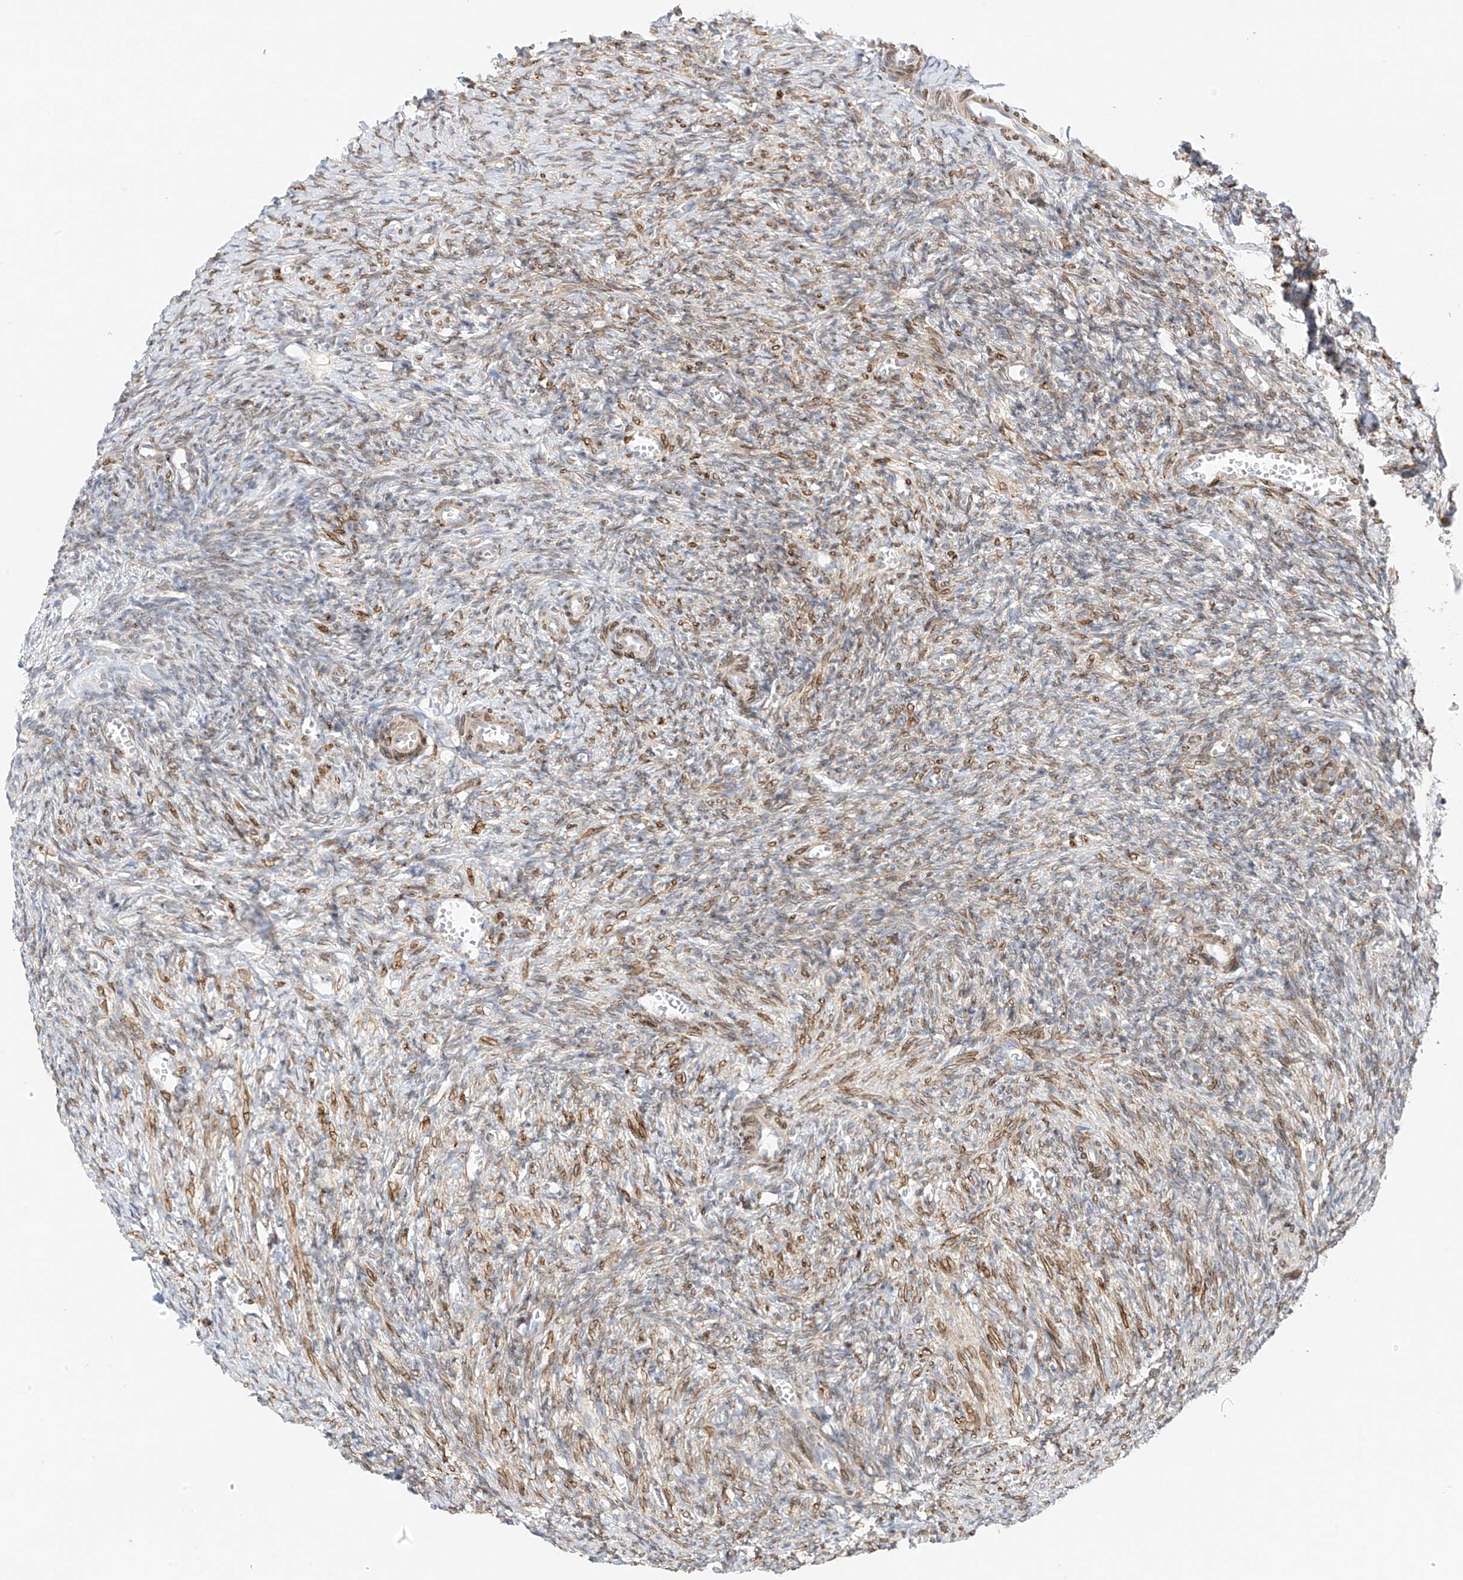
{"staining": {"intensity": "negative", "quantity": "none", "location": "none"}, "tissue": "ovary", "cell_type": "Ovarian stroma cells", "image_type": "normal", "snomed": [{"axis": "morphology", "description": "Normal tissue, NOS"}, {"axis": "topography", "description": "Ovary"}], "caption": "A photomicrograph of human ovary is negative for staining in ovarian stroma cells. (Brightfield microscopy of DAB (3,3'-diaminobenzidine) immunohistochemistry at high magnification).", "gene": "PCYOX1", "patient": {"sex": "female", "age": 27}}